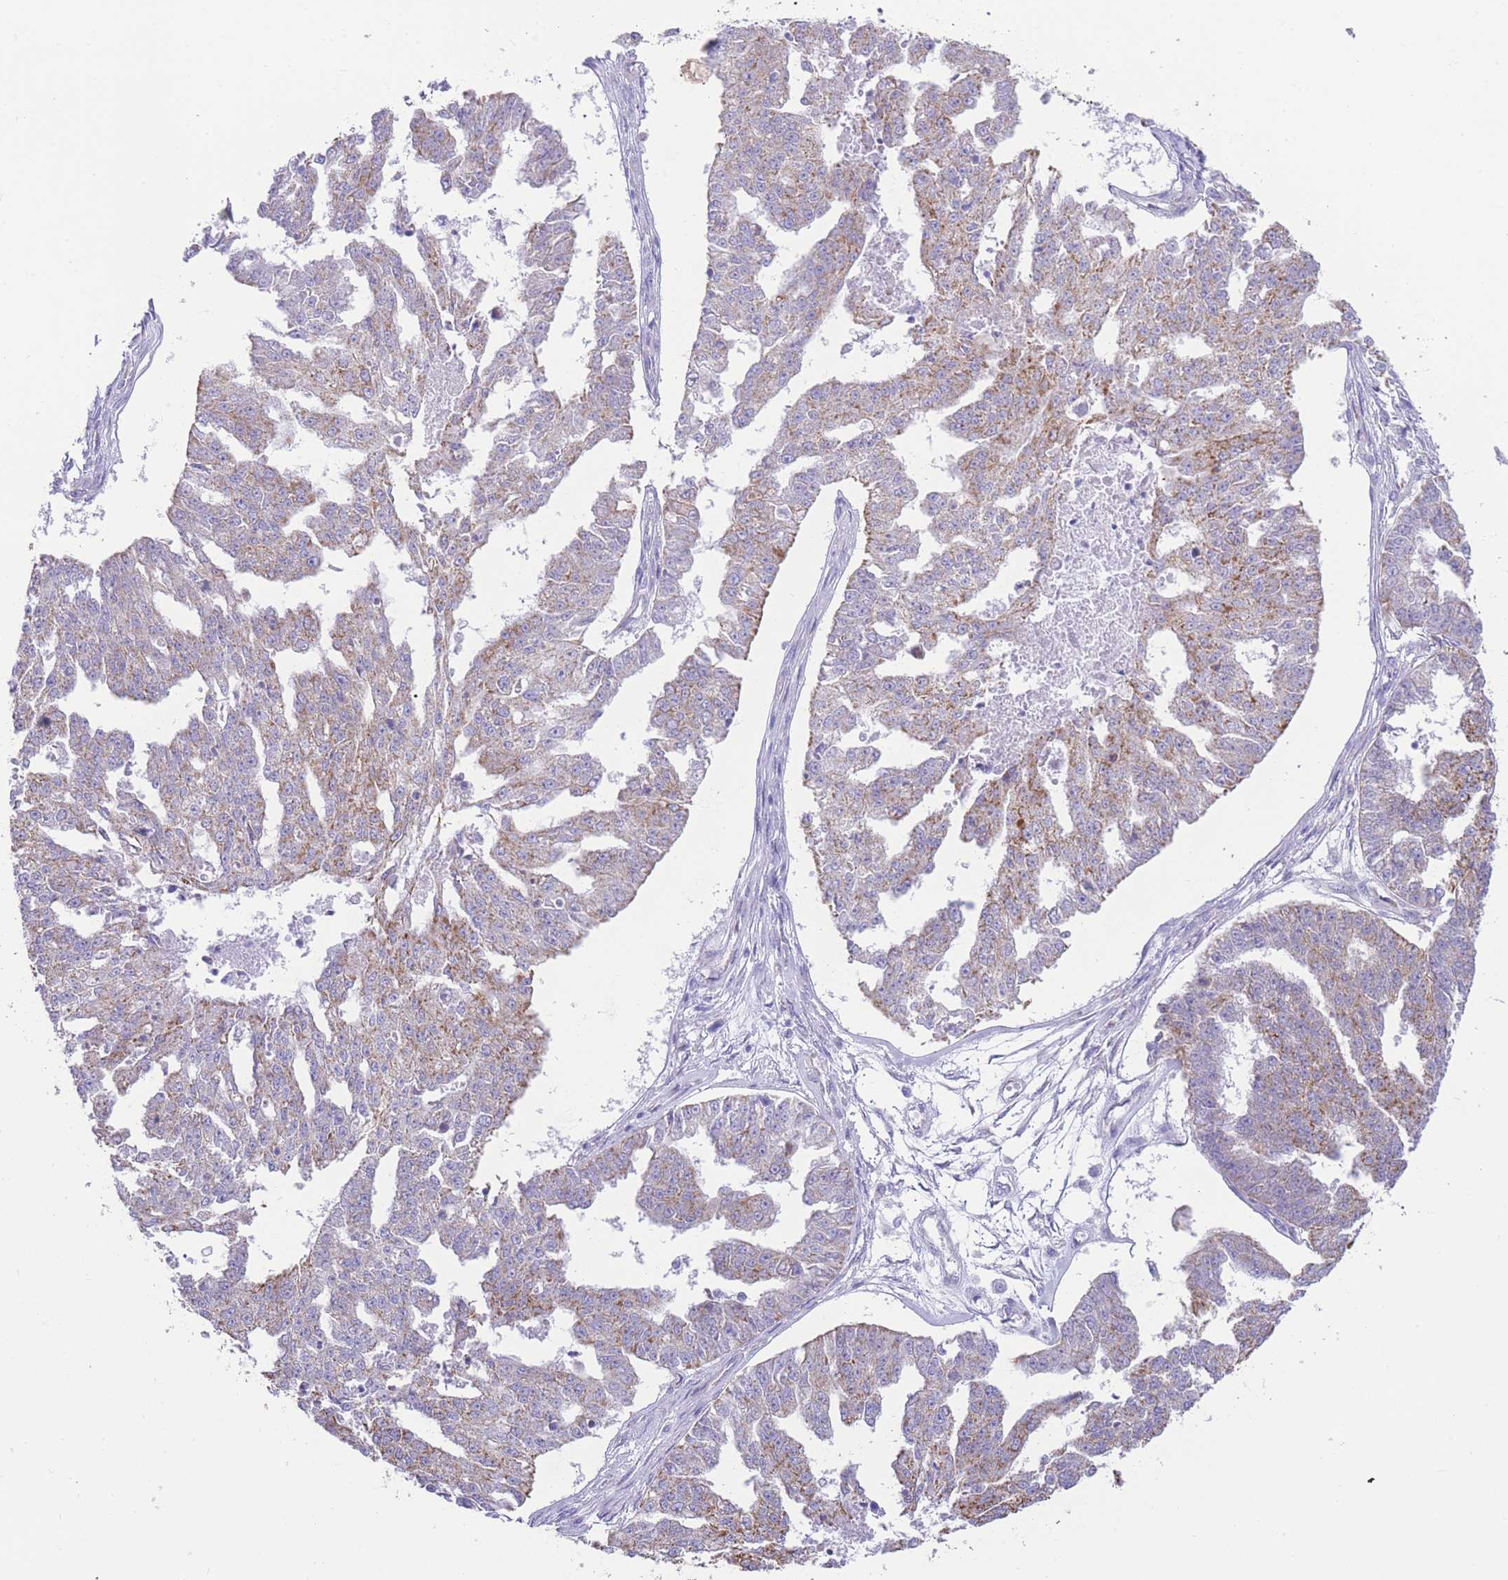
{"staining": {"intensity": "moderate", "quantity": "25%-75%", "location": "cytoplasmic/membranous"}, "tissue": "ovarian cancer", "cell_type": "Tumor cells", "image_type": "cancer", "snomed": [{"axis": "morphology", "description": "Cystadenocarcinoma, serous, NOS"}, {"axis": "topography", "description": "Ovary"}], "caption": "Ovarian serous cystadenocarcinoma was stained to show a protein in brown. There is medium levels of moderate cytoplasmic/membranous staining in about 25%-75% of tumor cells. The protein of interest is shown in brown color, while the nuclei are stained blue.", "gene": "ACSM4", "patient": {"sex": "female", "age": 58}}